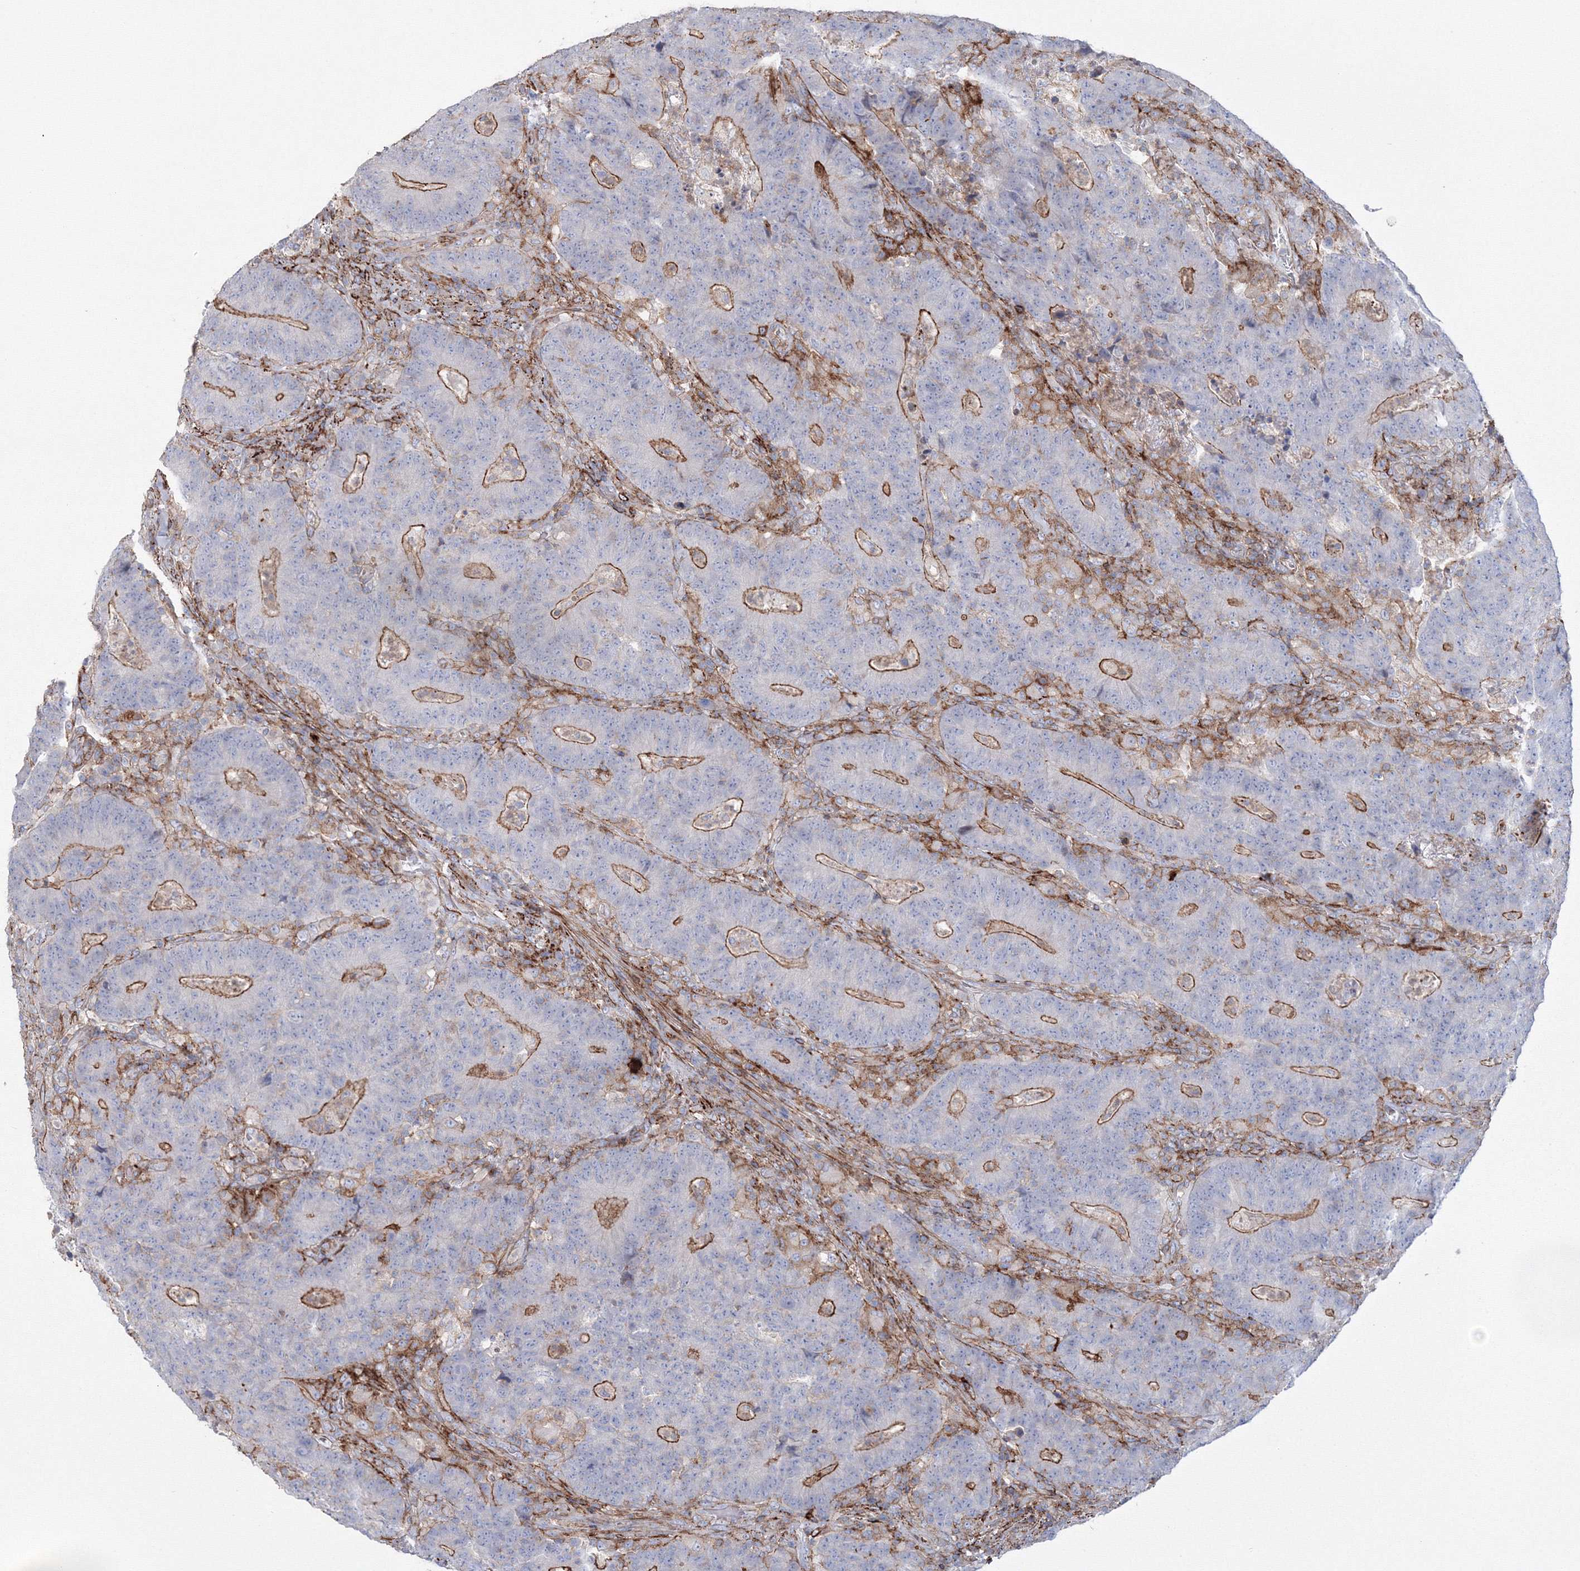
{"staining": {"intensity": "moderate", "quantity": "25%-75%", "location": "cytoplasmic/membranous"}, "tissue": "colorectal cancer", "cell_type": "Tumor cells", "image_type": "cancer", "snomed": [{"axis": "morphology", "description": "Normal tissue, NOS"}, {"axis": "morphology", "description": "Adenocarcinoma, NOS"}, {"axis": "topography", "description": "Colon"}], "caption": "Moderate cytoplasmic/membranous staining for a protein is present in approximately 25%-75% of tumor cells of colorectal cancer (adenocarcinoma) using IHC.", "gene": "GPR82", "patient": {"sex": "female", "age": 75}}